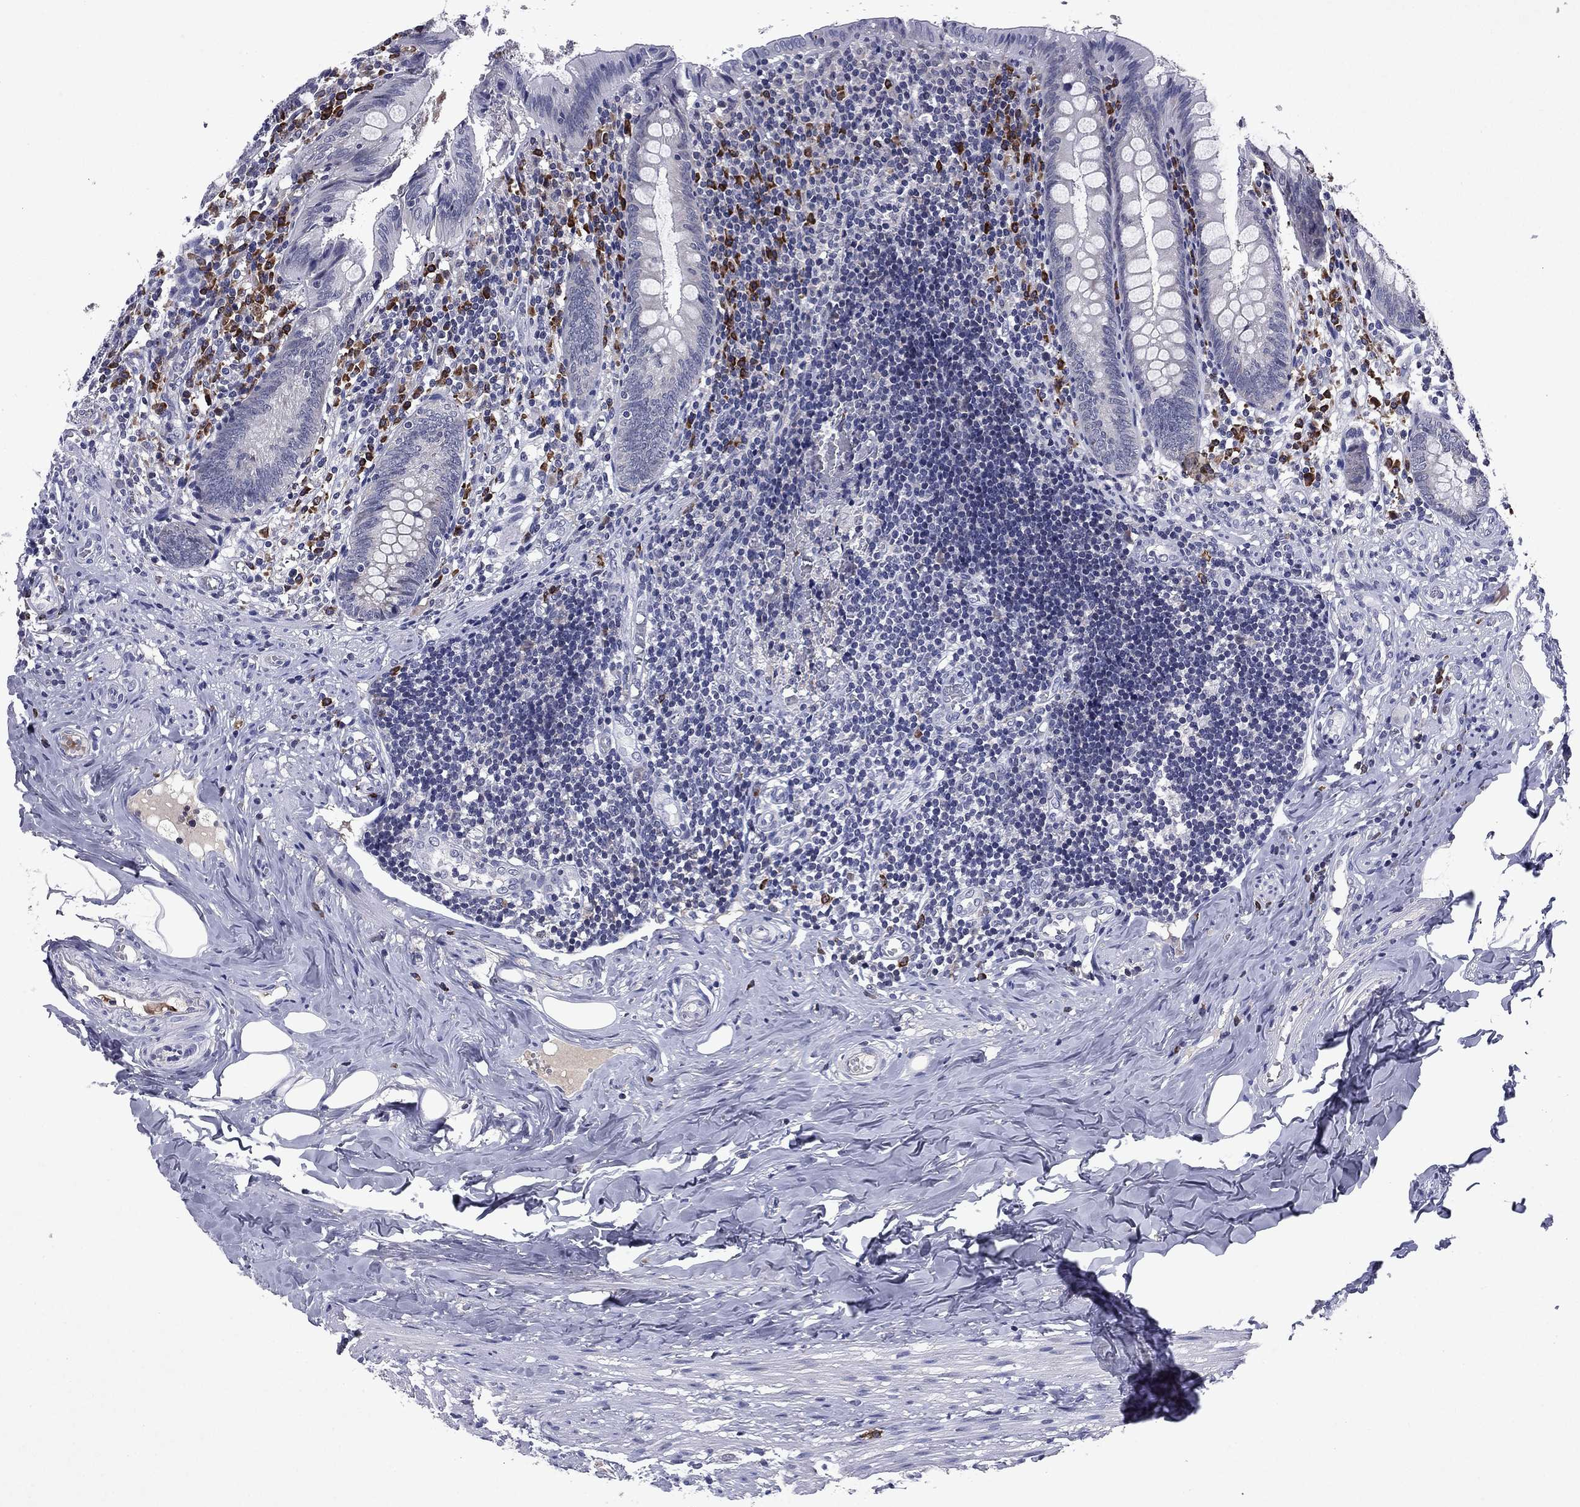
{"staining": {"intensity": "negative", "quantity": "none", "location": "none"}, "tissue": "appendix", "cell_type": "Glandular cells", "image_type": "normal", "snomed": [{"axis": "morphology", "description": "Normal tissue, NOS"}, {"axis": "topography", "description": "Appendix"}], "caption": "Appendix stained for a protein using IHC displays no positivity glandular cells.", "gene": "ECM1", "patient": {"sex": "female", "age": 23}}